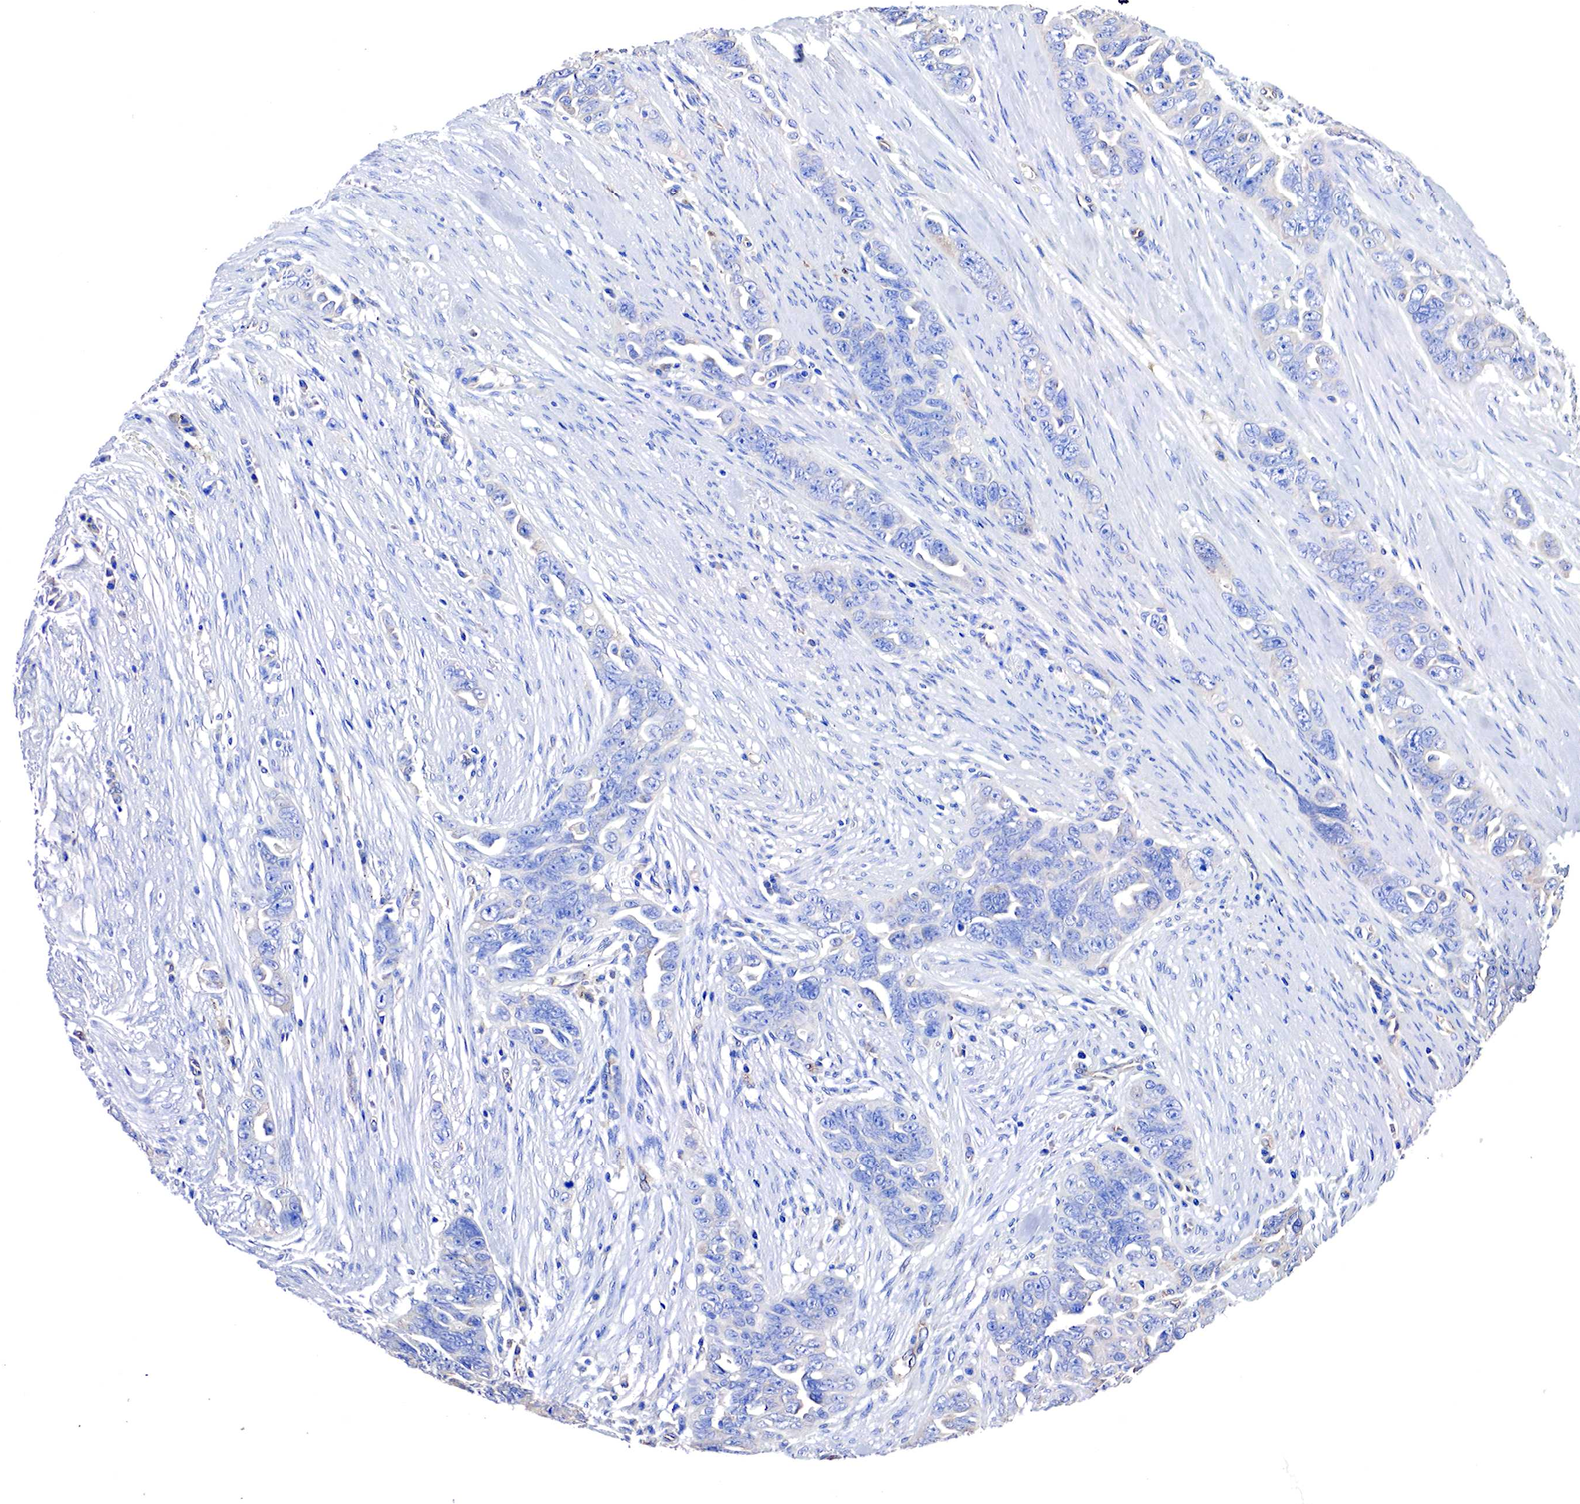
{"staining": {"intensity": "negative", "quantity": "none", "location": "none"}, "tissue": "ovarian cancer", "cell_type": "Tumor cells", "image_type": "cancer", "snomed": [{"axis": "morphology", "description": "Cystadenocarcinoma, serous, NOS"}, {"axis": "topography", "description": "Ovary"}], "caption": "Immunohistochemistry image of neoplastic tissue: human ovarian cancer stained with DAB shows no significant protein staining in tumor cells. (DAB (3,3'-diaminobenzidine) IHC visualized using brightfield microscopy, high magnification).", "gene": "RDX", "patient": {"sex": "female", "age": 63}}